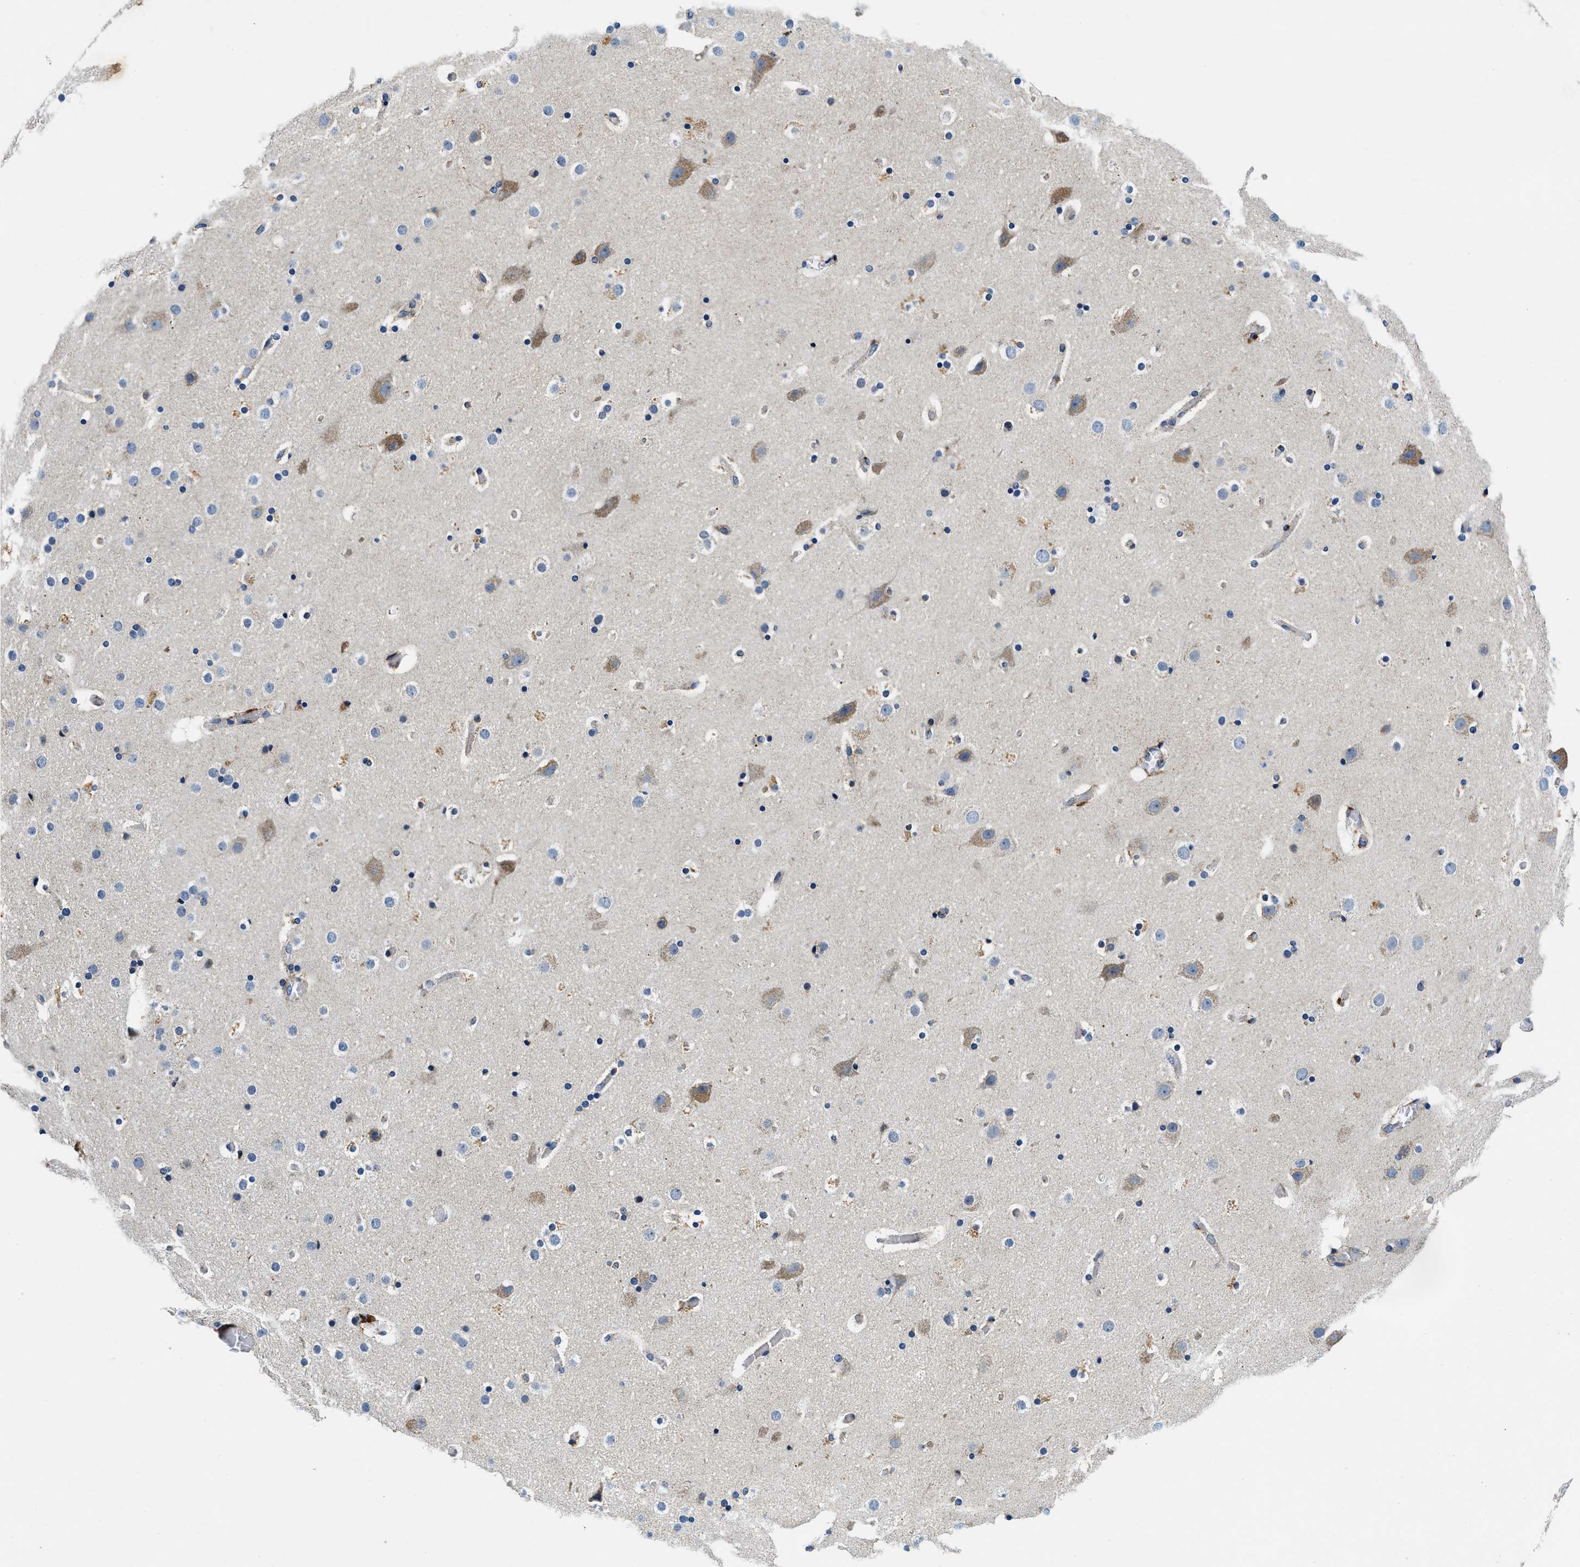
{"staining": {"intensity": "moderate", "quantity": ">75%", "location": "cytoplasmic/membranous"}, "tissue": "cerebral cortex", "cell_type": "Endothelial cells", "image_type": "normal", "snomed": [{"axis": "morphology", "description": "Normal tissue, NOS"}, {"axis": "topography", "description": "Cerebral cortex"}], "caption": "Normal cerebral cortex displays moderate cytoplasmic/membranous expression in about >75% of endothelial cells, visualized by immunohistochemistry. The staining was performed using DAB (3,3'-diaminobenzidine) to visualize the protein expression in brown, while the nuclei were stained in blue with hematoxylin (Magnification: 20x).", "gene": "SAMD4B", "patient": {"sex": "male", "age": 57}}